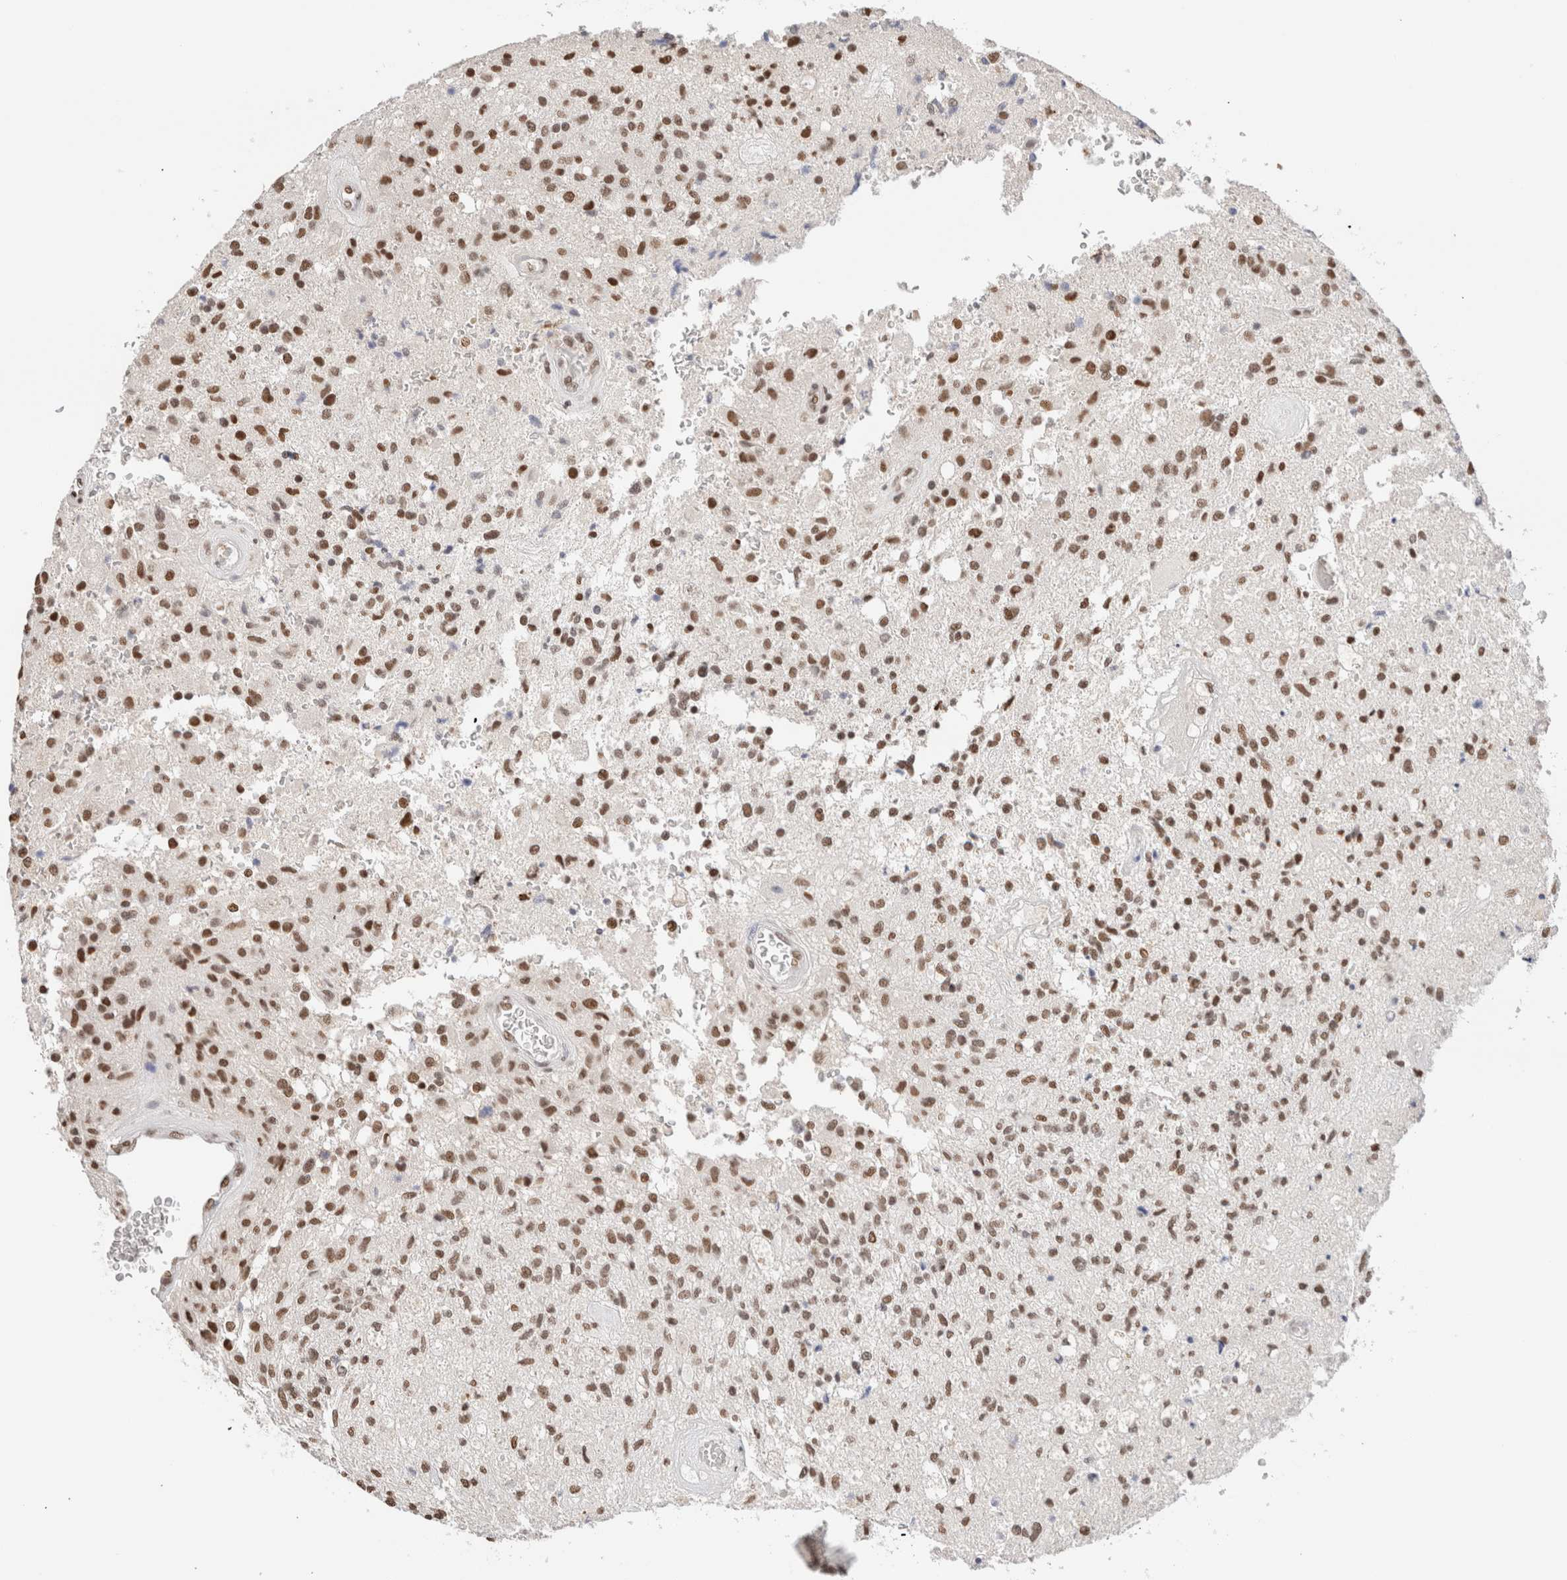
{"staining": {"intensity": "moderate", "quantity": ">75%", "location": "nuclear"}, "tissue": "glioma", "cell_type": "Tumor cells", "image_type": "cancer", "snomed": [{"axis": "morphology", "description": "Normal tissue, NOS"}, {"axis": "morphology", "description": "Glioma, malignant, High grade"}, {"axis": "topography", "description": "Cerebral cortex"}], "caption": "Brown immunohistochemical staining in malignant high-grade glioma exhibits moderate nuclear positivity in approximately >75% of tumor cells.", "gene": "SUPT3H", "patient": {"sex": "male", "age": 77}}